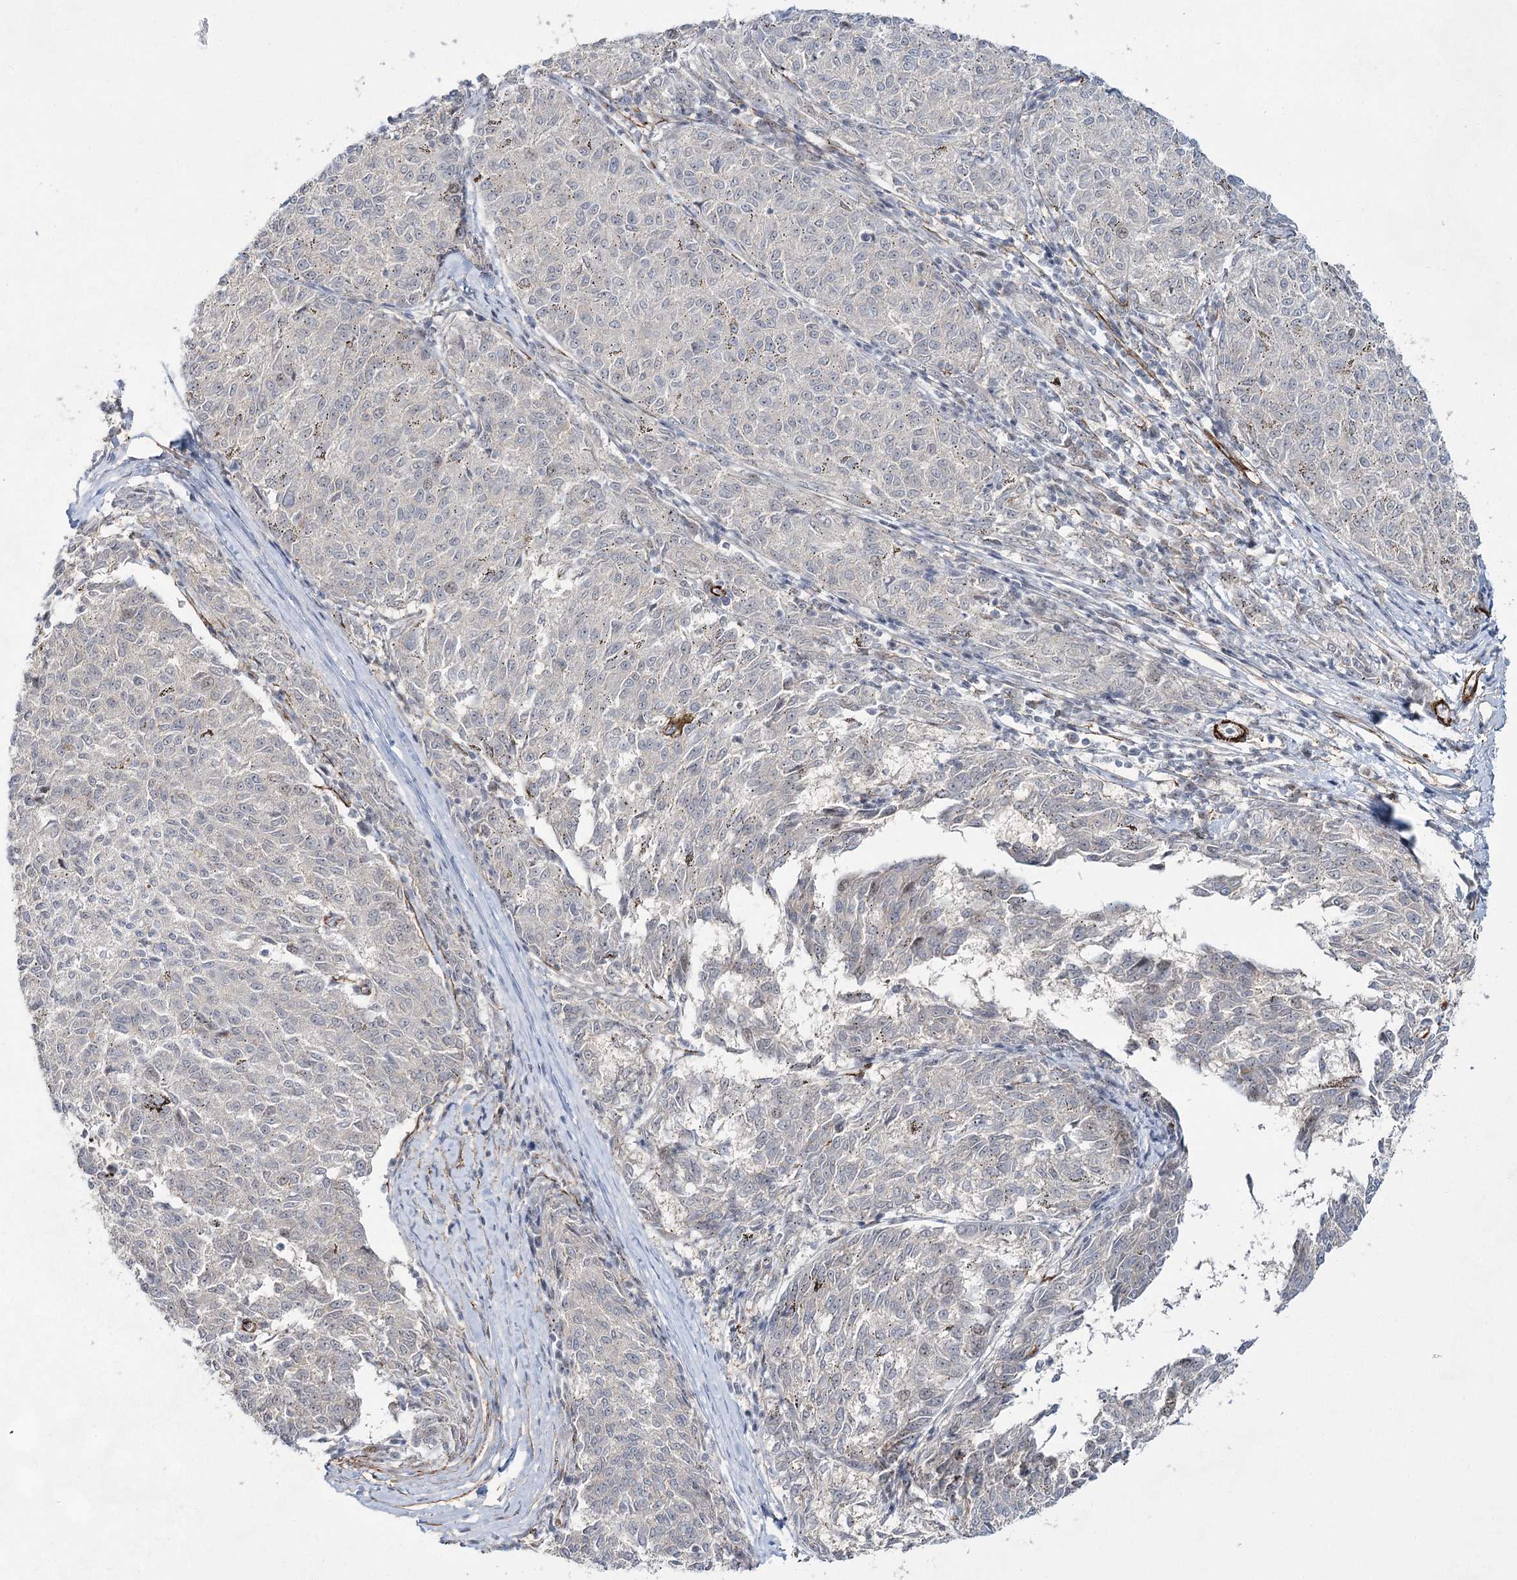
{"staining": {"intensity": "negative", "quantity": "none", "location": "none"}, "tissue": "melanoma", "cell_type": "Tumor cells", "image_type": "cancer", "snomed": [{"axis": "morphology", "description": "Malignant melanoma, NOS"}, {"axis": "topography", "description": "Skin"}], "caption": "Tumor cells show no significant protein expression in malignant melanoma. The staining is performed using DAB (3,3'-diaminobenzidine) brown chromogen with nuclei counter-stained in using hematoxylin.", "gene": "CWF19L1", "patient": {"sex": "female", "age": 72}}